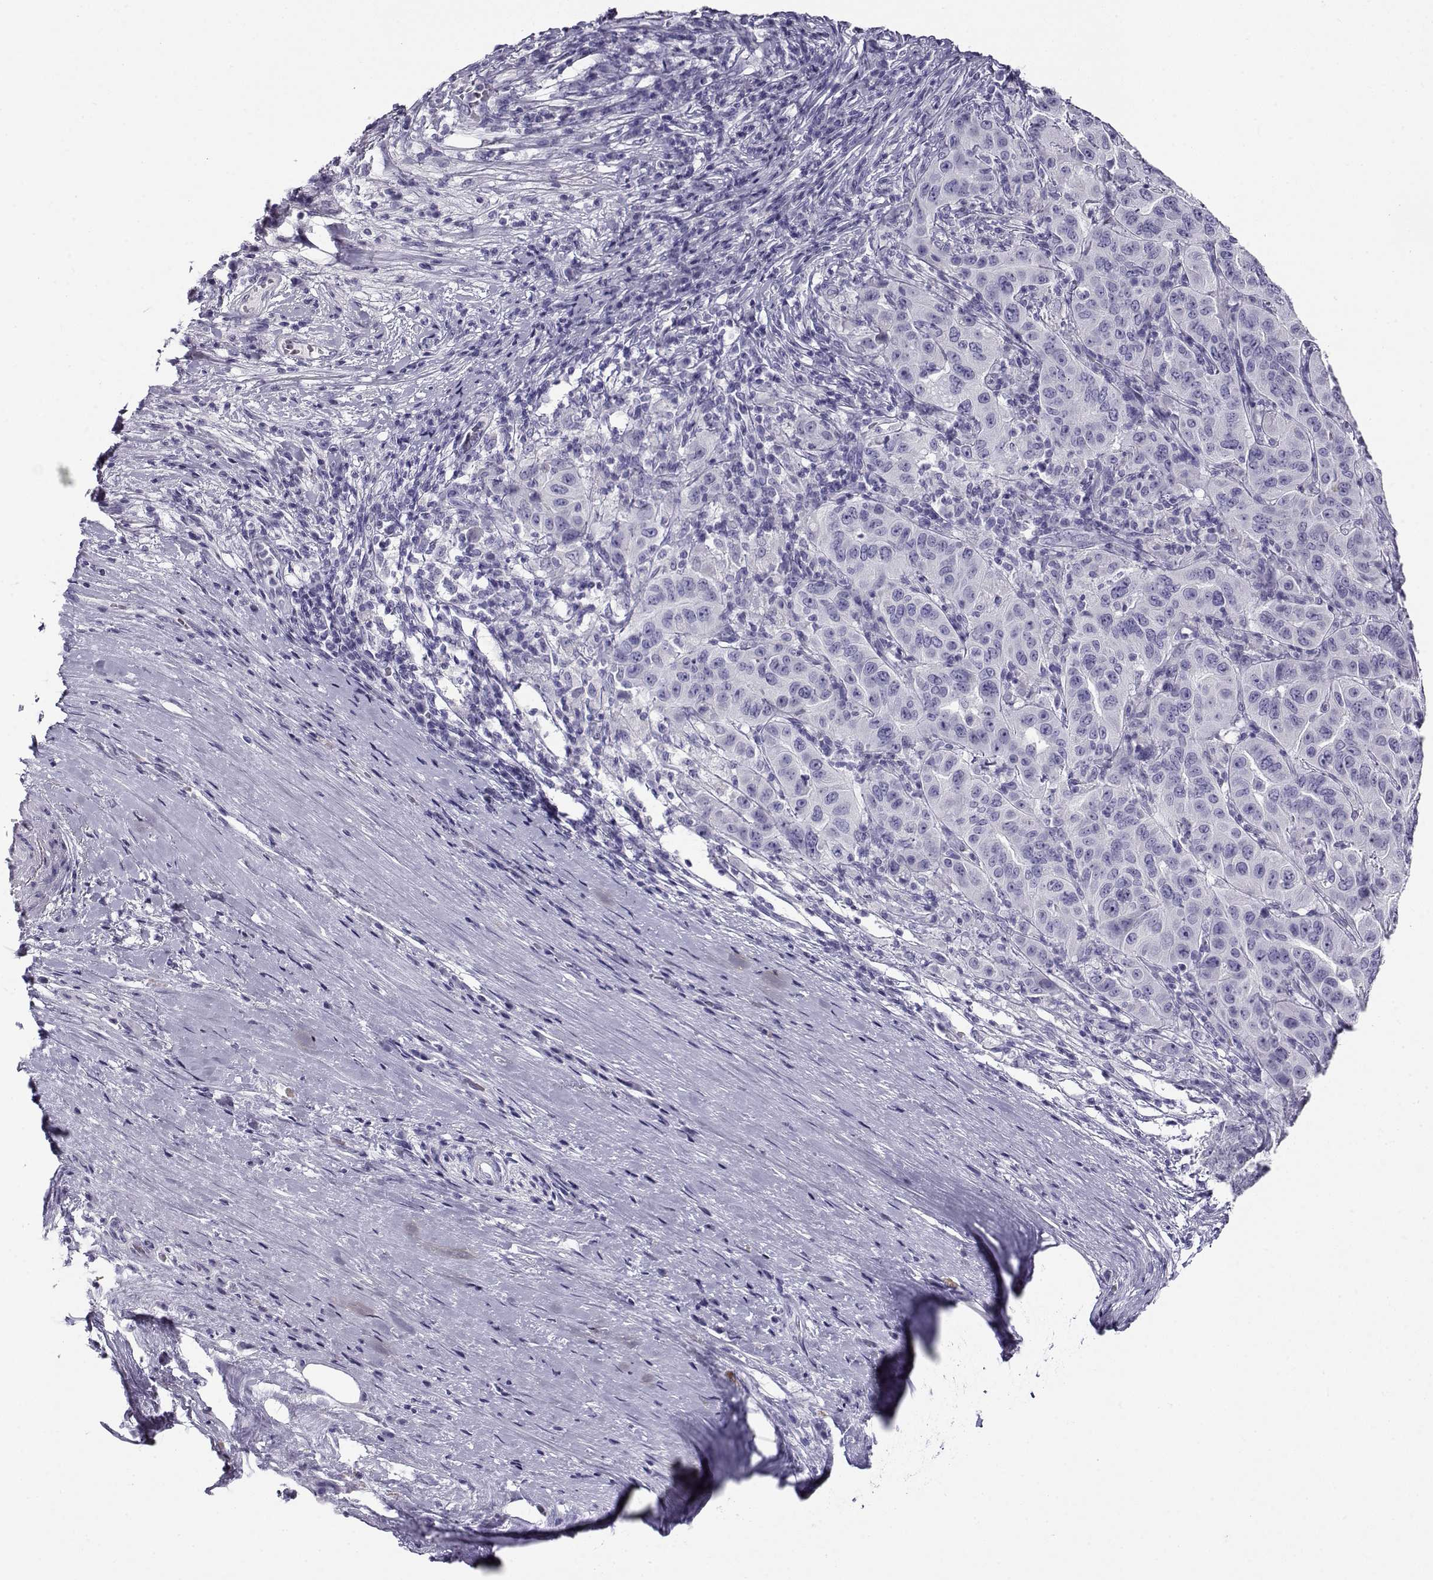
{"staining": {"intensity": "negative", "quantity": "none", "location": "none"}, "tissue": "pancreatic cancer", "cell_type": "Tumor cells", "image_type": "cancer", "snomed": [{"axis": "morphology", "description": "Adenocarcinoma, NOS"}, {"axis": "topography", "description": "Pancreas"}], "caption": "High power microscopy micrograph of an IHC histopathology image of pancreatic cancer (adenocarcinoma), revealing no significant expression in tumor cells. The staining was performed using DAB to visualize the protein expression in brown, while the nuclei were stained in blue with hematoxylin (Magnification: 20x).", "gene": "CABS1", "patient": {"sex": "male", "age": 63}}